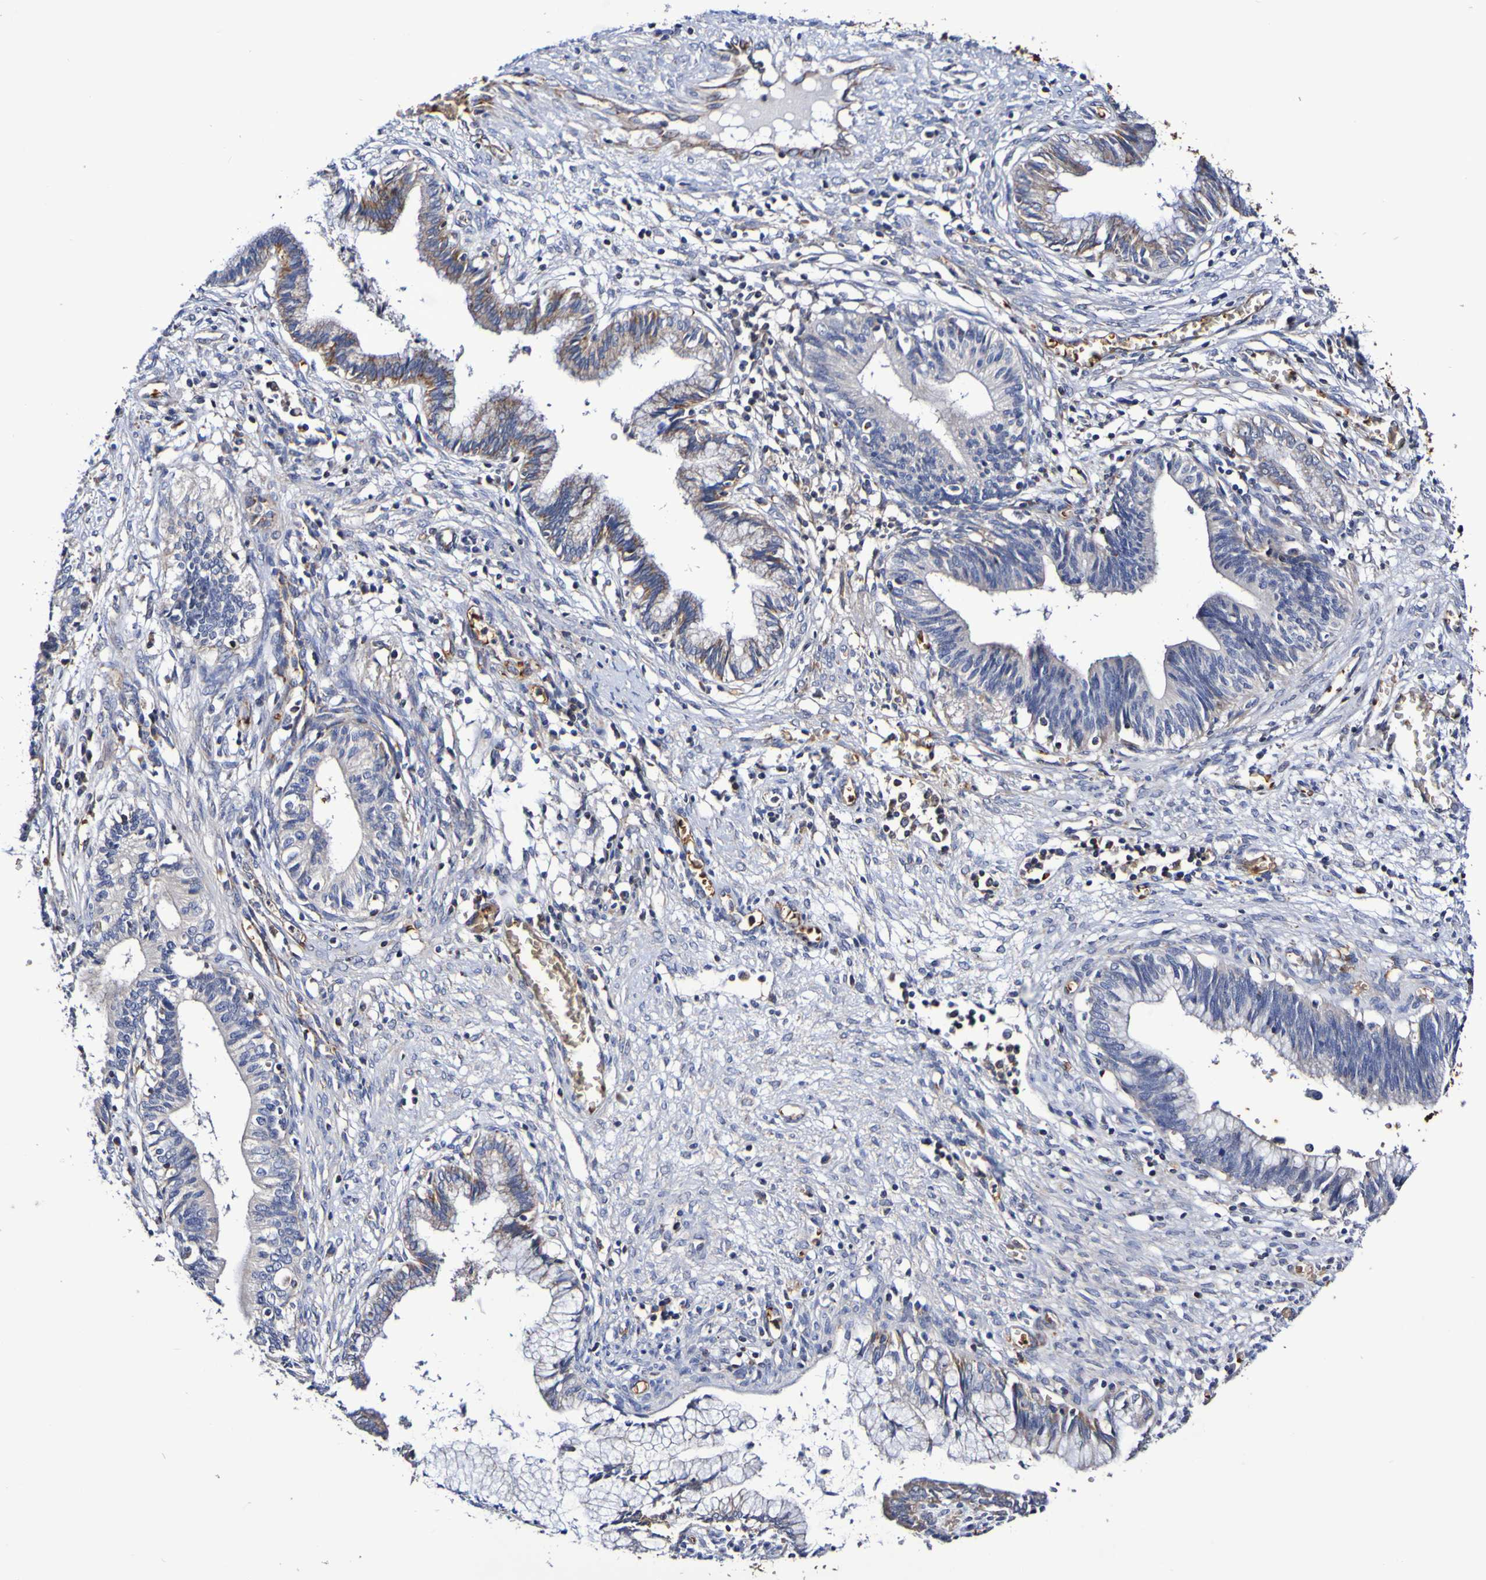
{"staining": {"intensity": "moderate", "quantity": "<25%", "location": "cytoplasmic/membranous"}, "tissue": "cervical cancer", "cell_type": "Tumor cells", "image_type": "cancer", "snomed": [{"axis": "morphology", "description": "Adenocarcinoma, NOS"}, {"axis": "topography", "description": "Cervix"}], "caption": "Immunohistochemistry (IHC) staining of cervical cancer, which shows low levels of moderate cytoplasmic/membranous staining in about <25% of tumor cells indicating moderate cytoplasmic/membranous protein staining. The staining was performed using DAB (3,3'-diaminobenzidine) (brown) for protein detection and nuclei were counterstained in hematoxylin (blue).", "gene": "WNT4", "patient": {"sex": "female", "age": 44}}